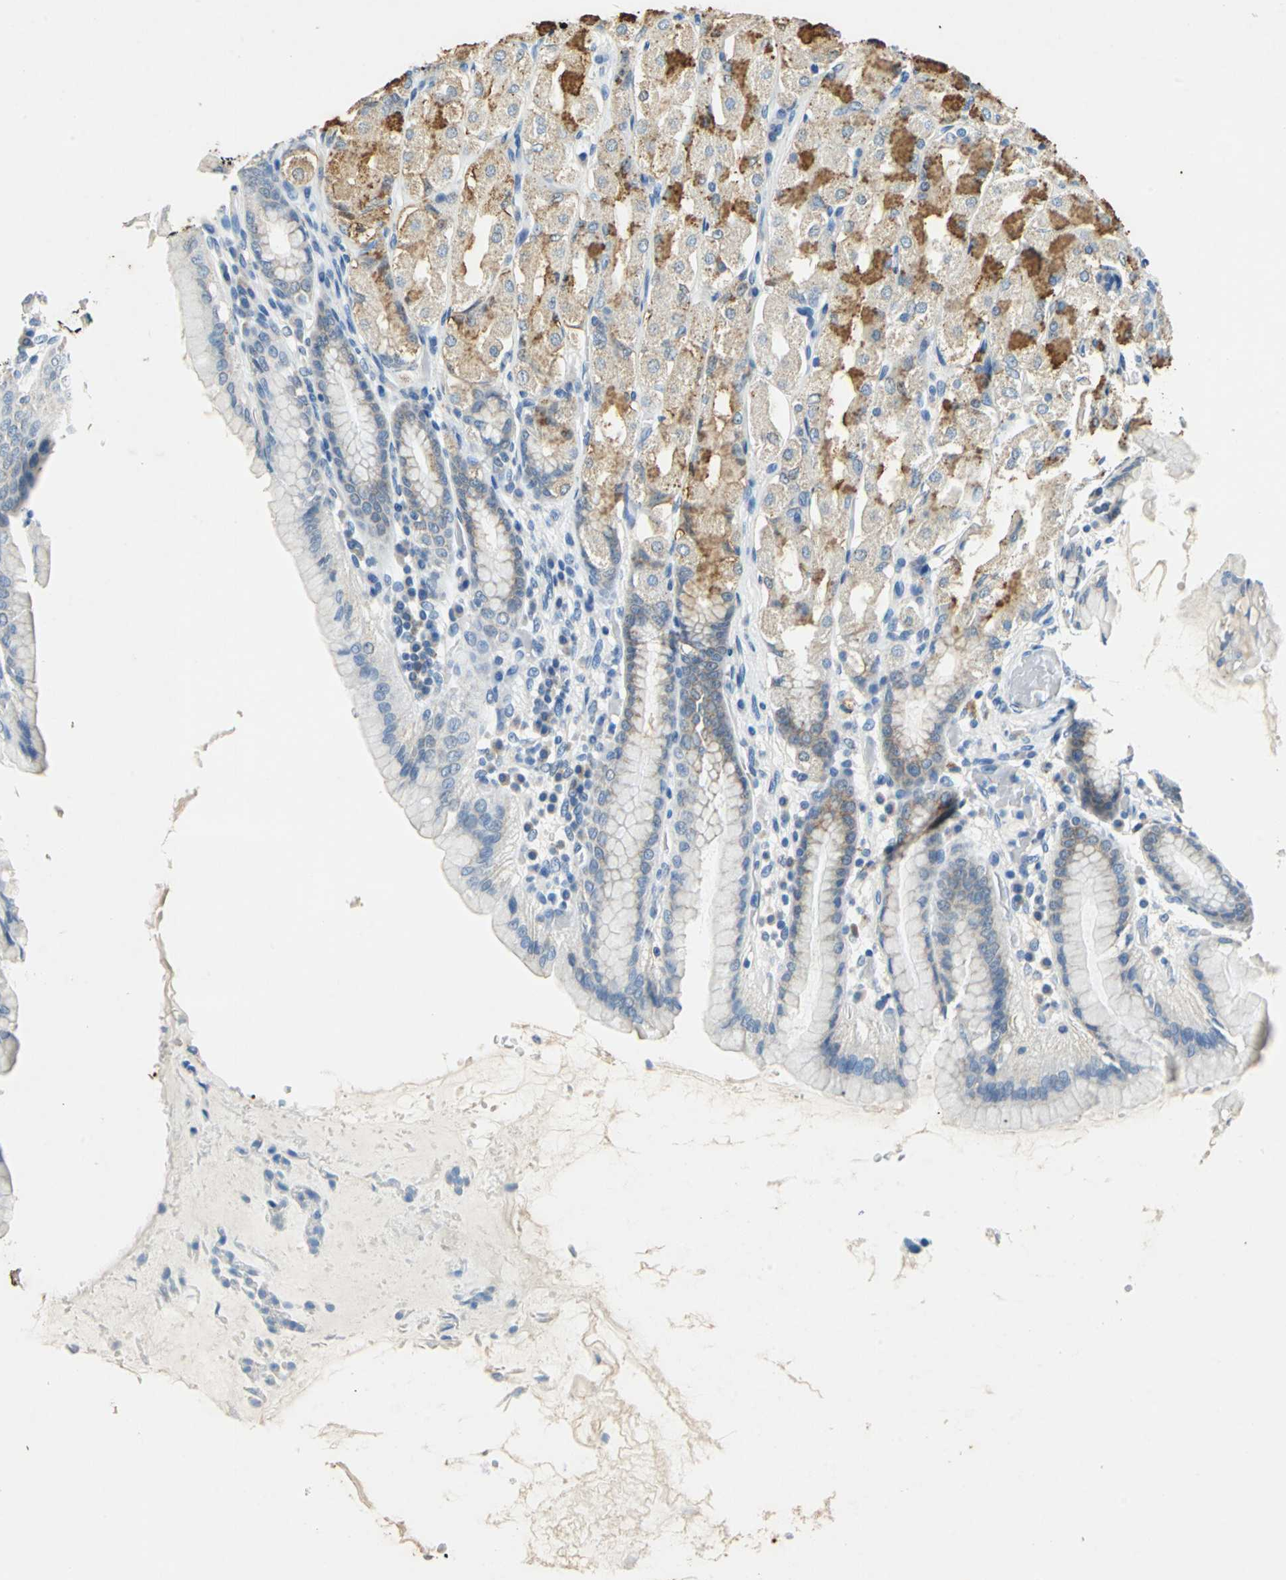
{"staining": {"intensity": "moderate", "quantity": "25%-75%", "location": "cytoplasmic/membranous"}, "tissue": "stomach", "cell_type": "Glandular cells", "image_type": "normal", "snomed": [{"axis": "morphology", "description": "Normal tissue, NOS"}, {"axis": "topography", "description": "Stomach, upper"}], "caption": "About 25%-75% of glandular cells in normal human stomach display moderate cytoplasmic/membranous protein positivity as visualized by brown immunohistochemical staining.", "gene": "TEX264", "patient": {"sex": "male", "age": 68}}